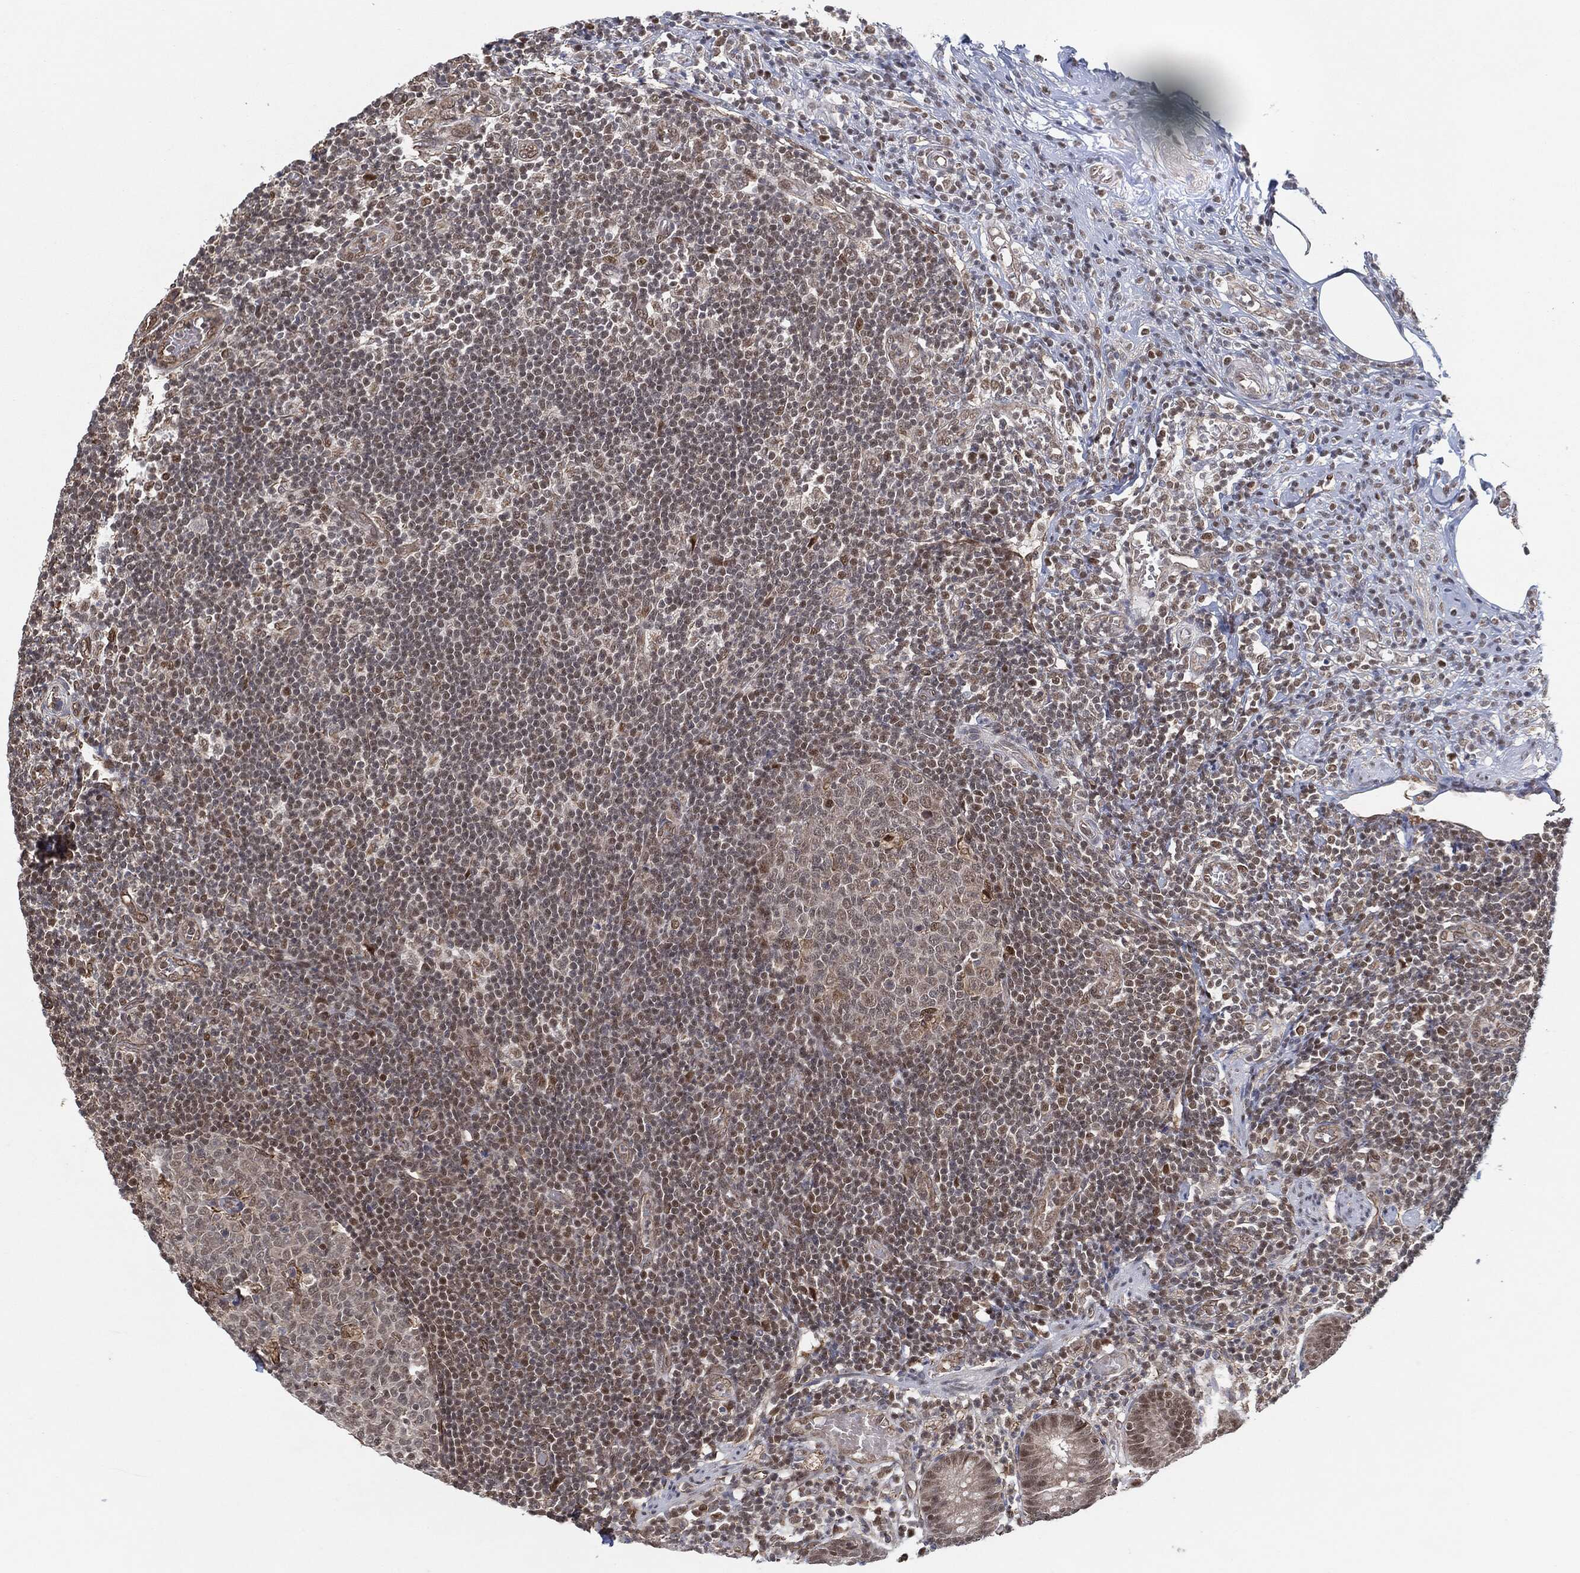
{"staining": {"intensity": "weak", "quantity": "<25%", "location": "nuclear"}, "tissue": "appendix", "cell_type": "Glandular cells", "image_type": "normal", "snomed": [{"axis": "morphology", "description": "Normal tissue, NOS"}, {"axis": "topography", "description": "Appendix"}], "caption": "Immunohistochemical staining of unremarkable human appendix demonstrates no significant staining in glandular cells.", "gene": "TP53RK", "patient": {"sex": "female", "age": 40}}